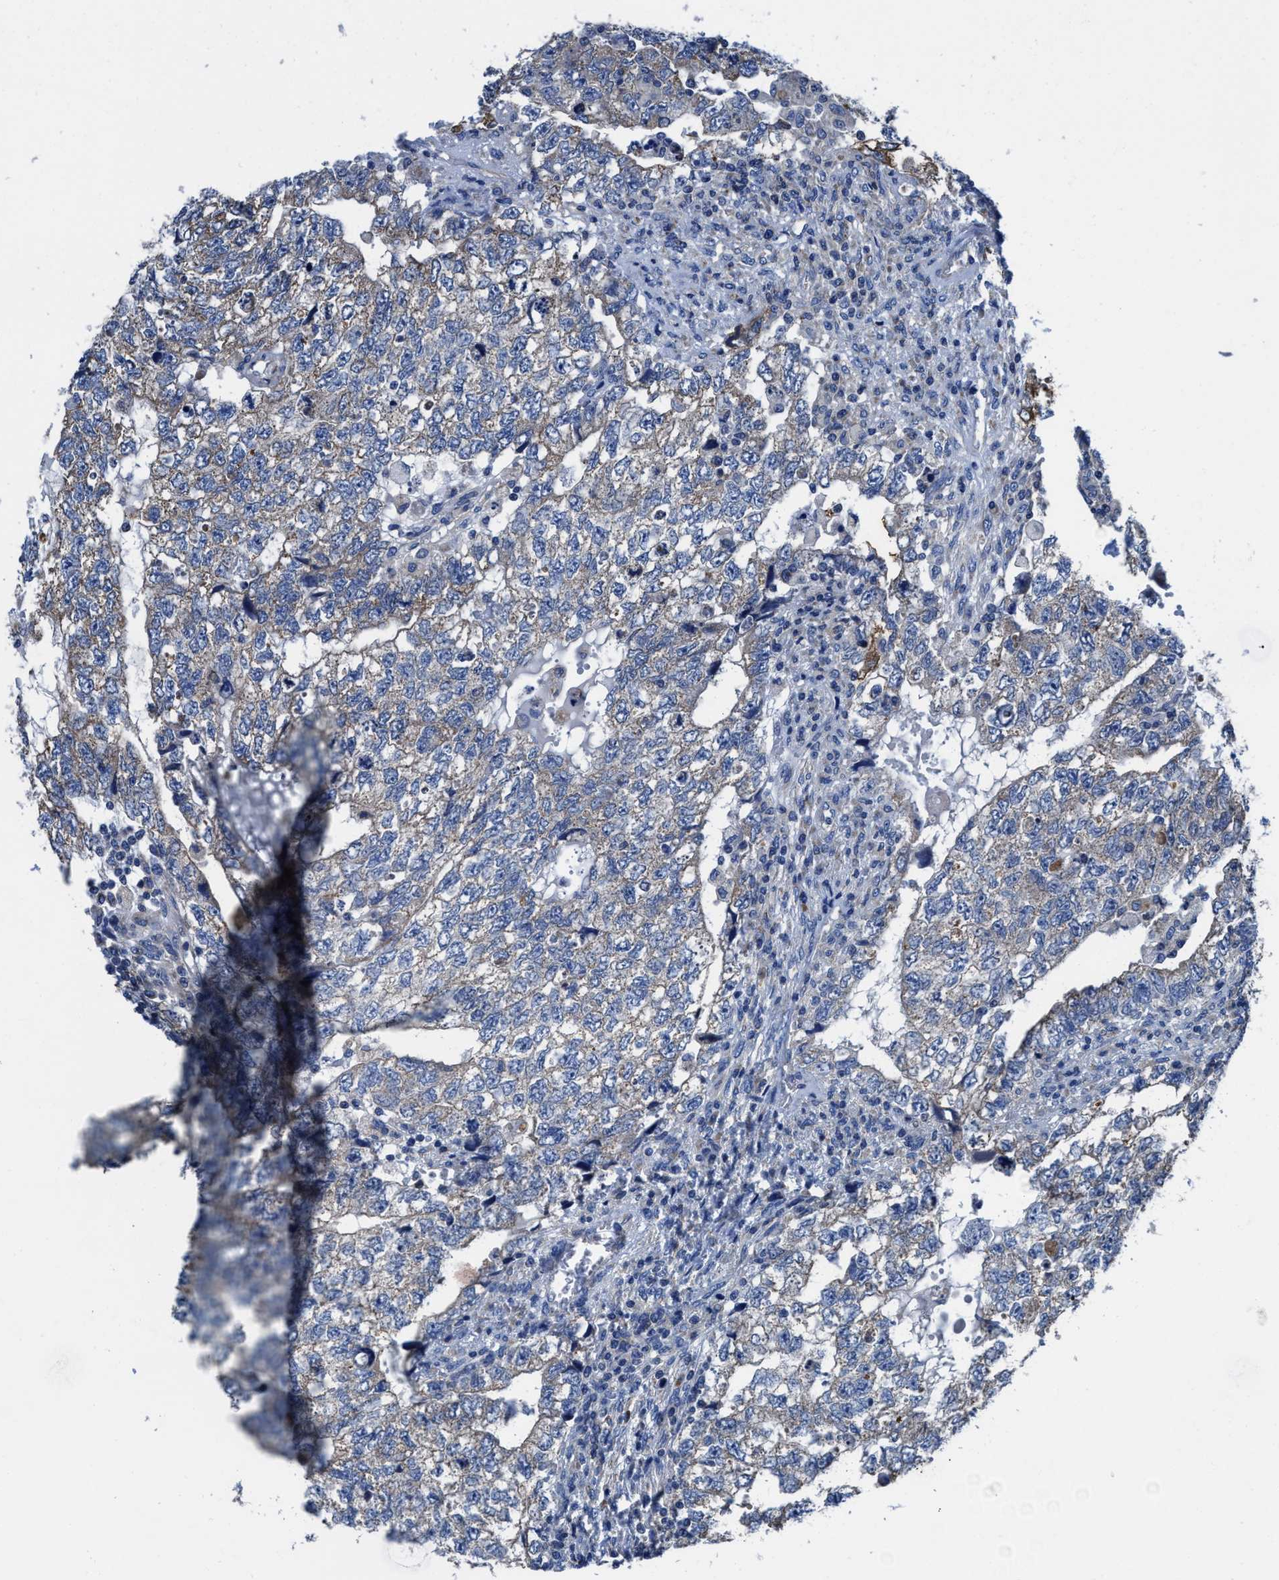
{"staining": {"intensity": "weak", "quantity": "25%-75%", "location": "cytoplasmic/membranous"}, "tissue": "testis cancer", "cell_type": "Tumor cells", "image_type": "cancer", "snomed": [{"axis": "morphology", "description": "Carcinoma, Embryonal, NOS"}, {"axis": "topography", "description": "Testis"}], "caption": "High-power microscopy captured an immunohistochemistry image of testis cancer, revealing weak cytoplasmic/membranous positivity in approximately 25%-75% of tumor cells.", "gene": "TMEM30A", "patient": {"sex": "male", "age": 36}}